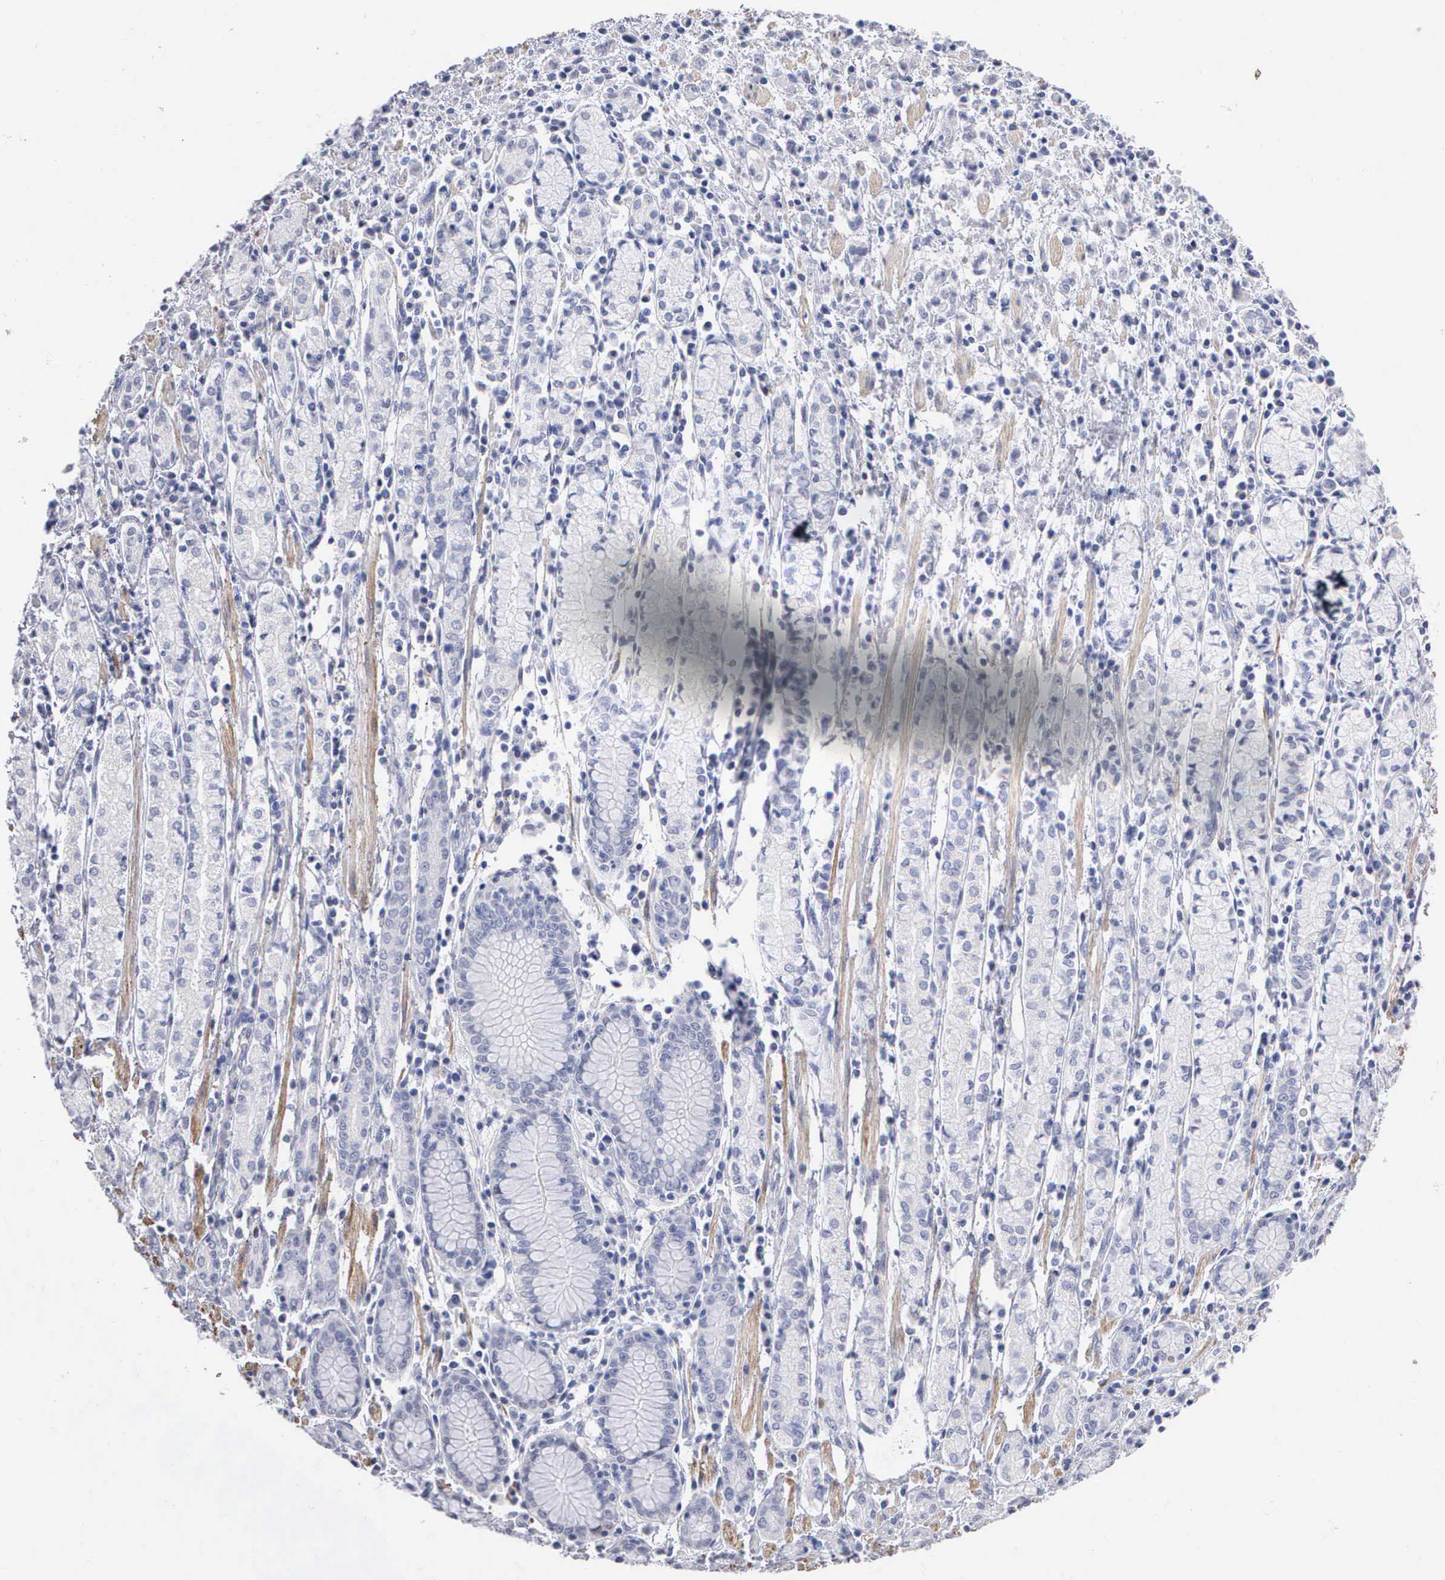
{"staining": {"intensity": "negative", "quantity": "none", "location": "none"}, "tissue": "stomach cancer", "cell_type": "Tumor cells", "image_type": "cancer", "snomed": [{"axis": "morphology", "description": "Adenocarcinoma, NOS"}, {"axis": "topography", "description": "Stomach, lower"}], "caption": "Protein analysis of stomach cancer exhibits no significant expression in tumor cells.", "gene": "ELFN2", "patient": {"sex": "male", "age": 88}}